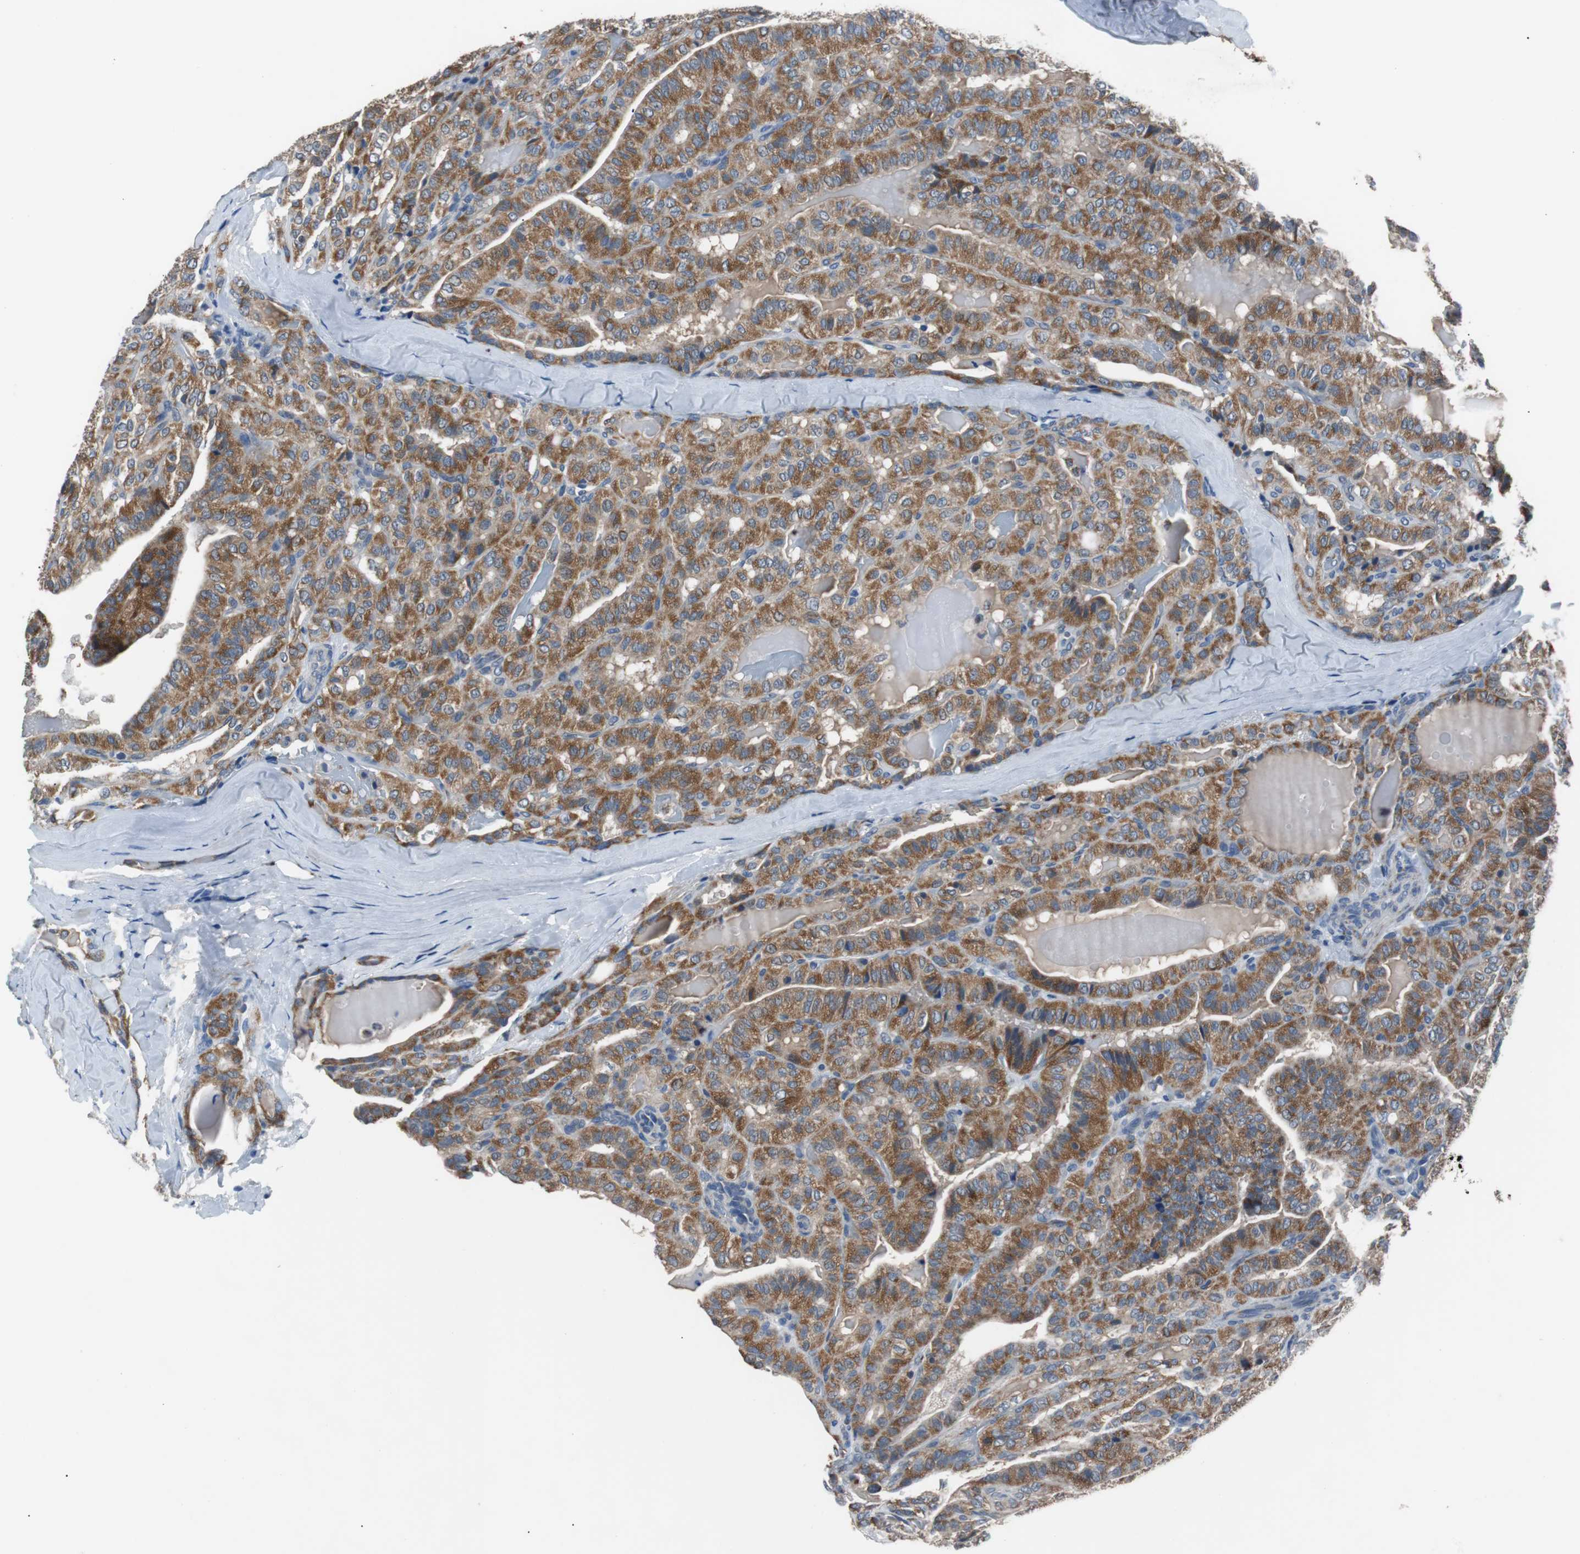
{"staining": {"intensity": "strong", "quantity": ">75%", "location": "cytoplasmic/membranous"}, "tissue": "thyroid cancer", "cell_type": "Tumor cells", "image_type": "cancer", "snomed": [{"axis": "morphology", "description": "Papillary adenocarcinoma, NOS"}, {"axis": "topography", "description": "Thyroid gland"}], "caption": "Immunohistochemical staining of thyroid cancer (papillary adenocarcinoma) shows high levels of strong cytoplasmic/membranous staining in approximately >75% of tumor cells. (brown staining indicates protein expression, while blue staining denotes nuclei).", "gene": "PITRM1", "patient": {"sex": "male", "age": 77}}